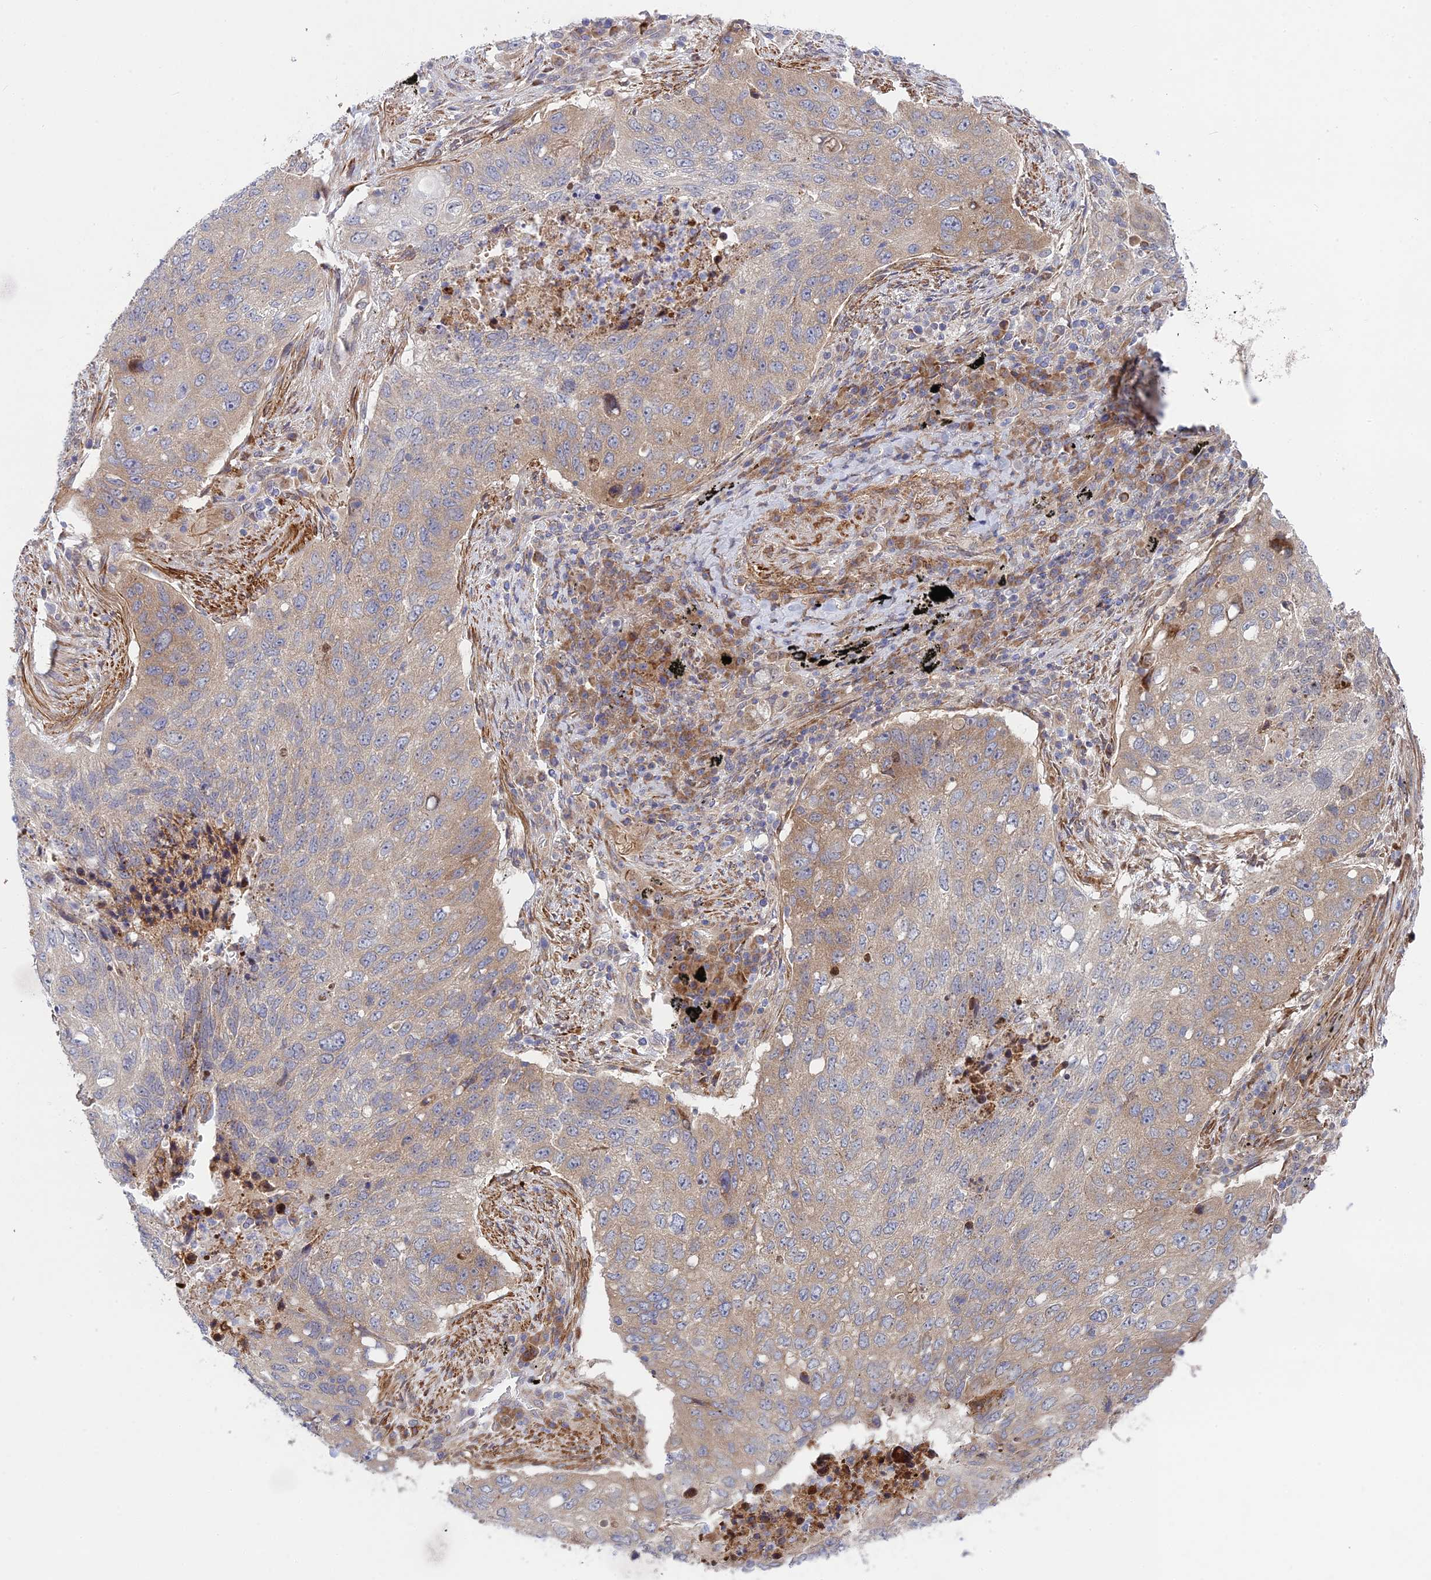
{"staining": {"intensity": "weak", "quantity": "25%-75%", "location": "cytoplasmic/membranous"}, "tissue": "lung cancer", "cell_type": "Tumor cells", "image_type": "cancer", "snomed": [{"axis": "morphology", "description": "Squamous cell carcinoma, NOS"}, {"axis": "topography", "description": "Lung"}], "caption": "Squamous cell carcinoma (lung) stained with DAB immunohistochemistry reveals low levels of weak cytoplasmic/membranous staining in about 25%-75% of tumor cells.", "gene": "INCA1", "patient": {"sex": "female", "age": 63}}